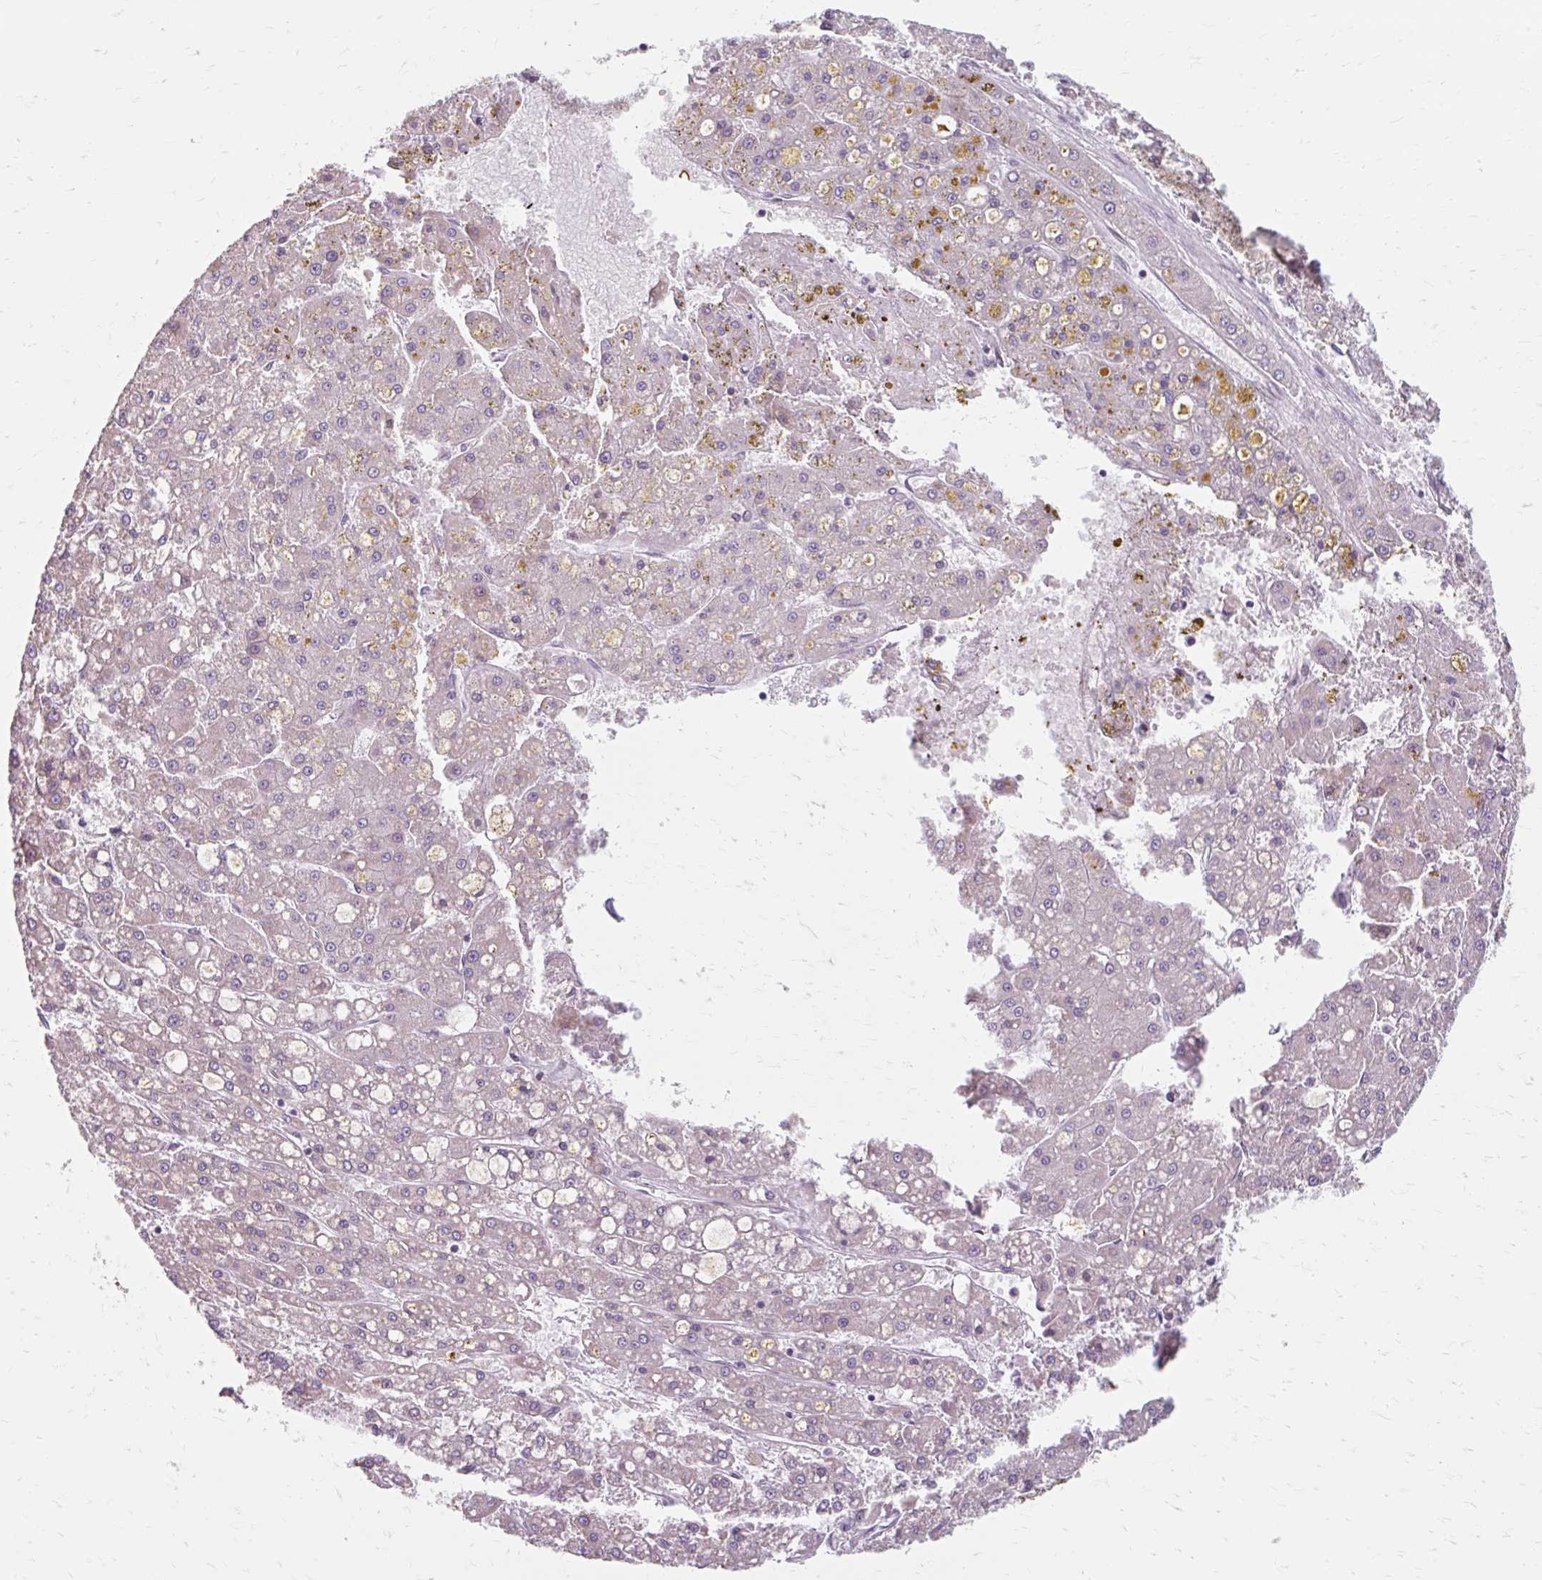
{"staining": {"intensity": "weak", "quantity": ">75%", "location": "cytoplasmic/membranous"}, "tissue": "liver cancer", "cell_type": "Tumor cells", "image_type": "cancer", "snomed": [{"axis": "morphology", "description": "Carcinoma, Hepatocellular, NOS"}, {"axis": "topography", "description": "Liver"}], "caption": "This micrograph reveals immunohistochemistry staining of hepatocellular carcinoma (liver), with low weak cytoplasmic/membranous staining in approximately >75% of tumor cells.", "gene": "BEAN1", "patient": {"sex": "male", "age": 67}}